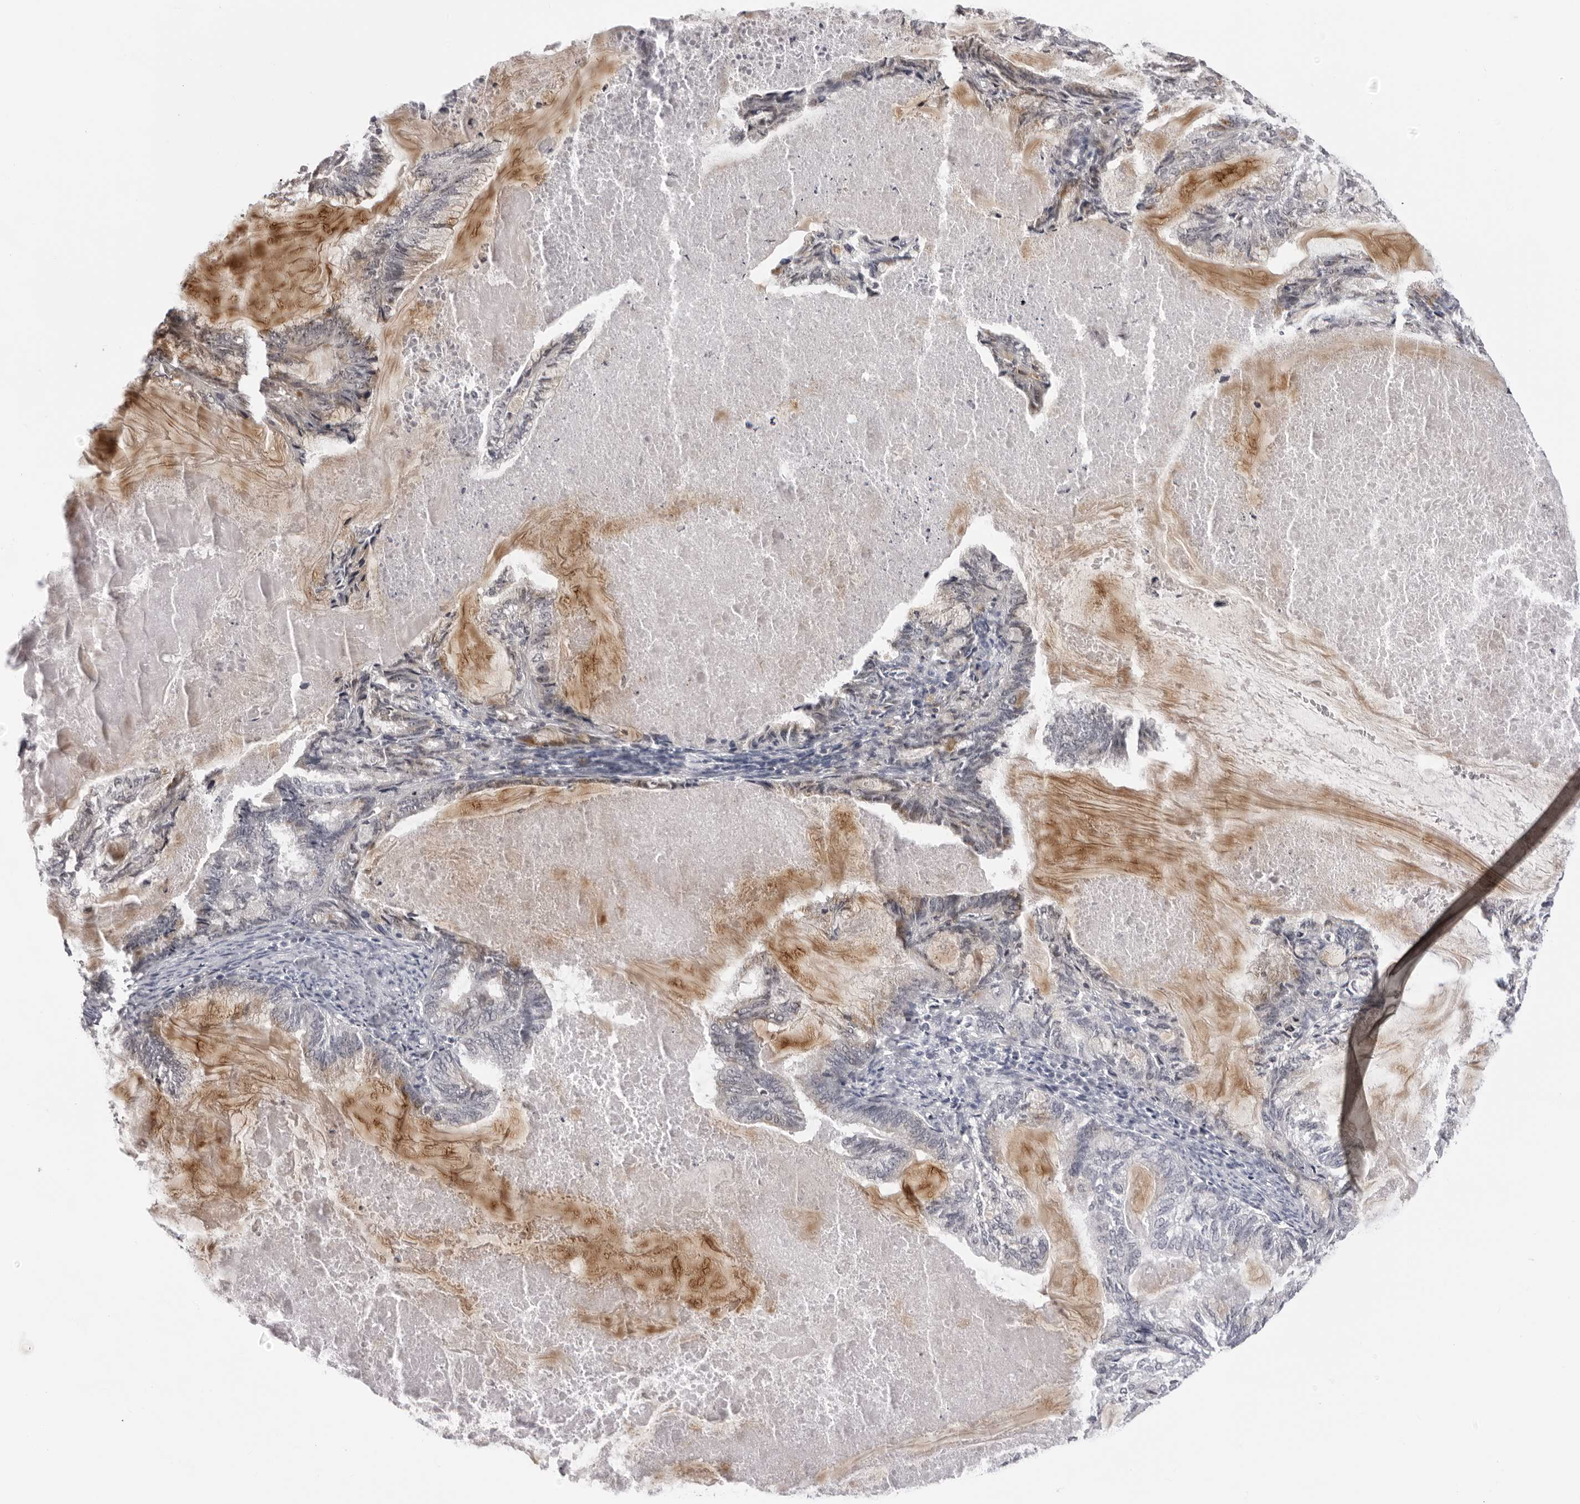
{"staining": {"intensity": "negative", "quantity": "none", "location": "none"}, "tissue": "endometrial cancer", "cell_type": "Tumor cells", "image_type": "cancer", "snomed": [{"axis": "morphology", "description": "Adenocarcinoma, NOS"}, {"axis": "topography", "description": "Endometrium"}], "caption": "Adenocarcinoma (endometrial) stained for a protein using IHC displays no staining tumor cells.", "gene": "PRUNE1", "patient": {"sex": "female", "age": 86}}